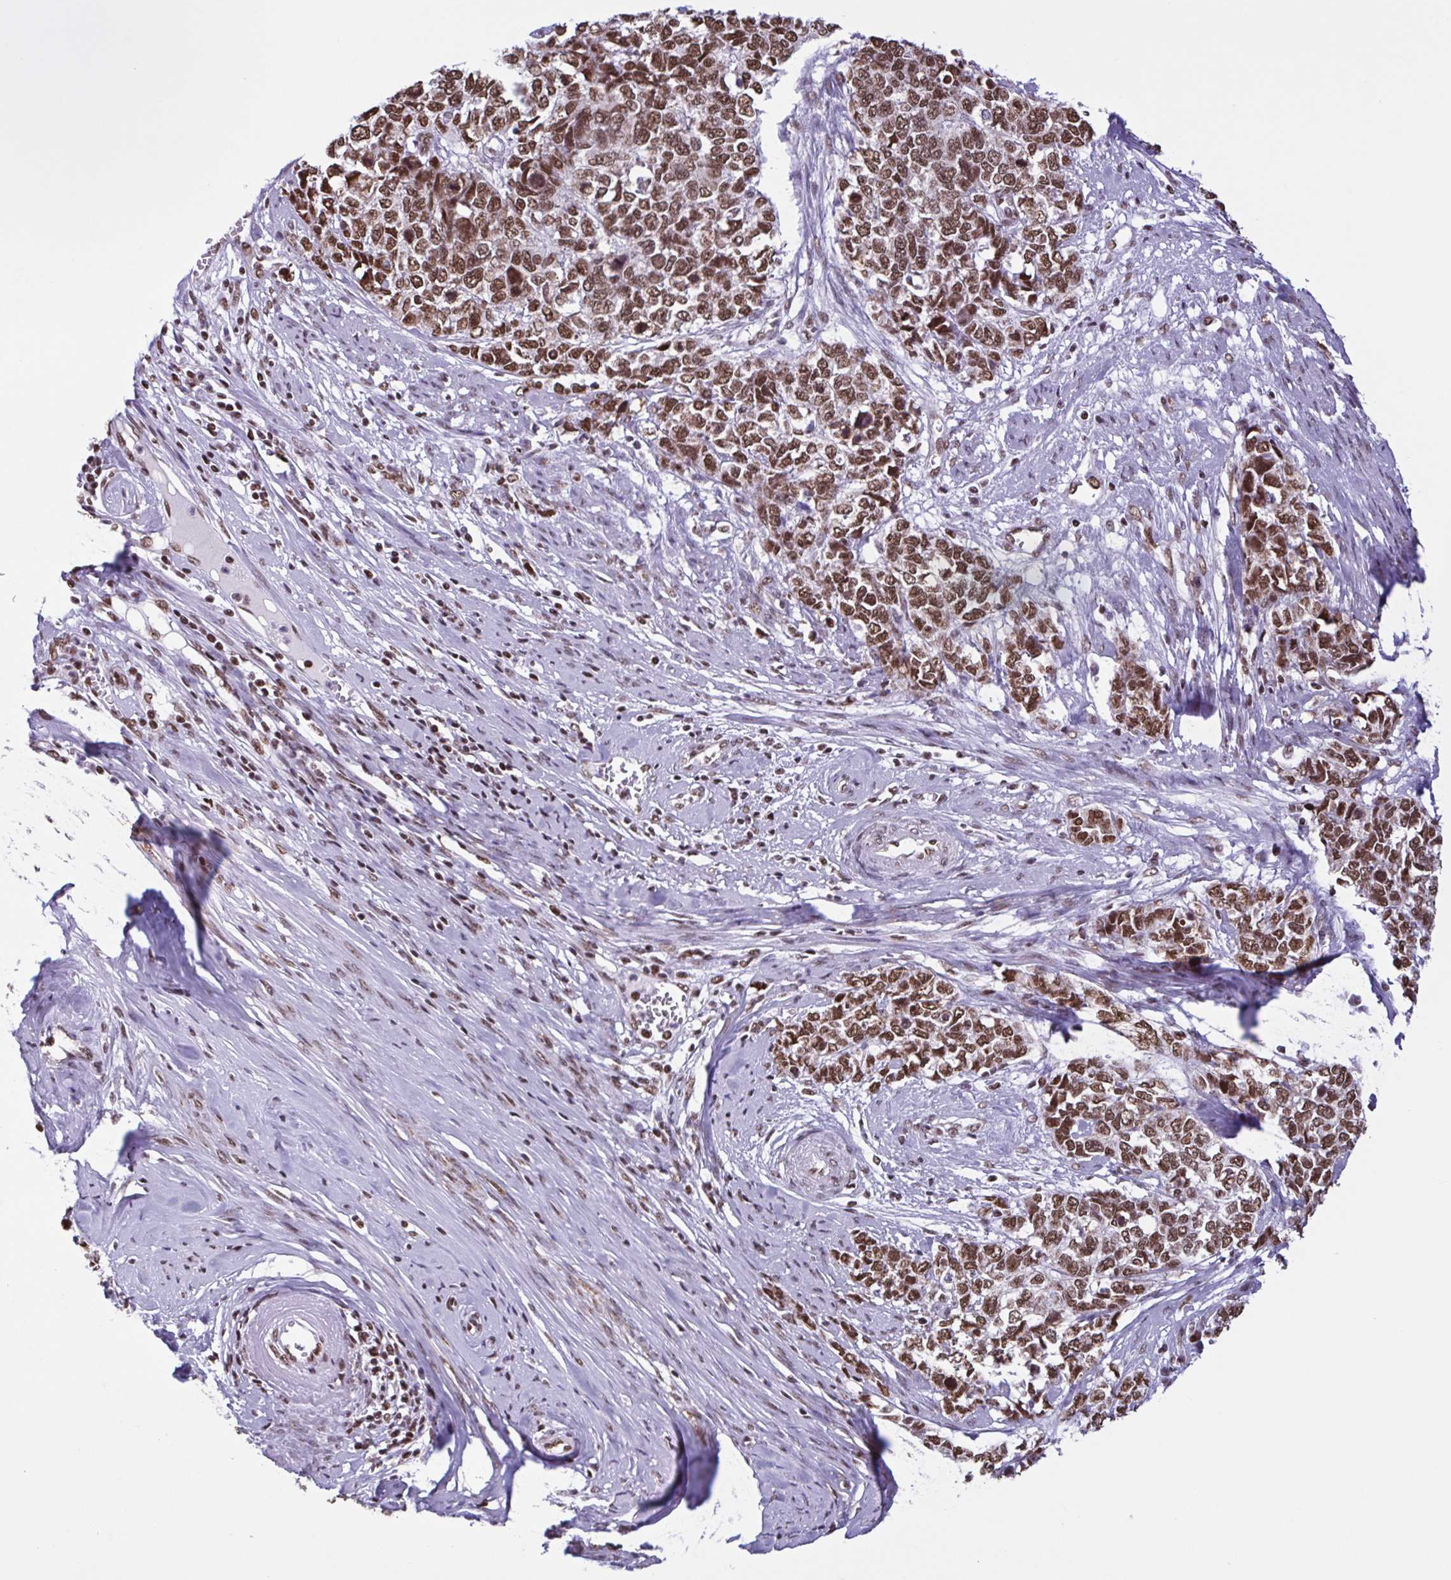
{"staining": {"intensity": "moderate", "quantity": ">75%", "location": "nuclear"}, "tissue": "cervical cancer", "cell_type": "Tumor cells", "image_type": "cancer", "snomed": [{"axis": "morphology", "description": "Adenocarcinoma, NOS"}, {"axis": "topography", "description": "Cervix"}], "caption": "There is medium levels of moderate nuclear staining in tumor cells of cervical cancer (adenocarcinoma), as demonstrated by immunohistochemical staining (brown color).", "gene": "TIMM21", "patient": {"sex": "female", "age": 63}}